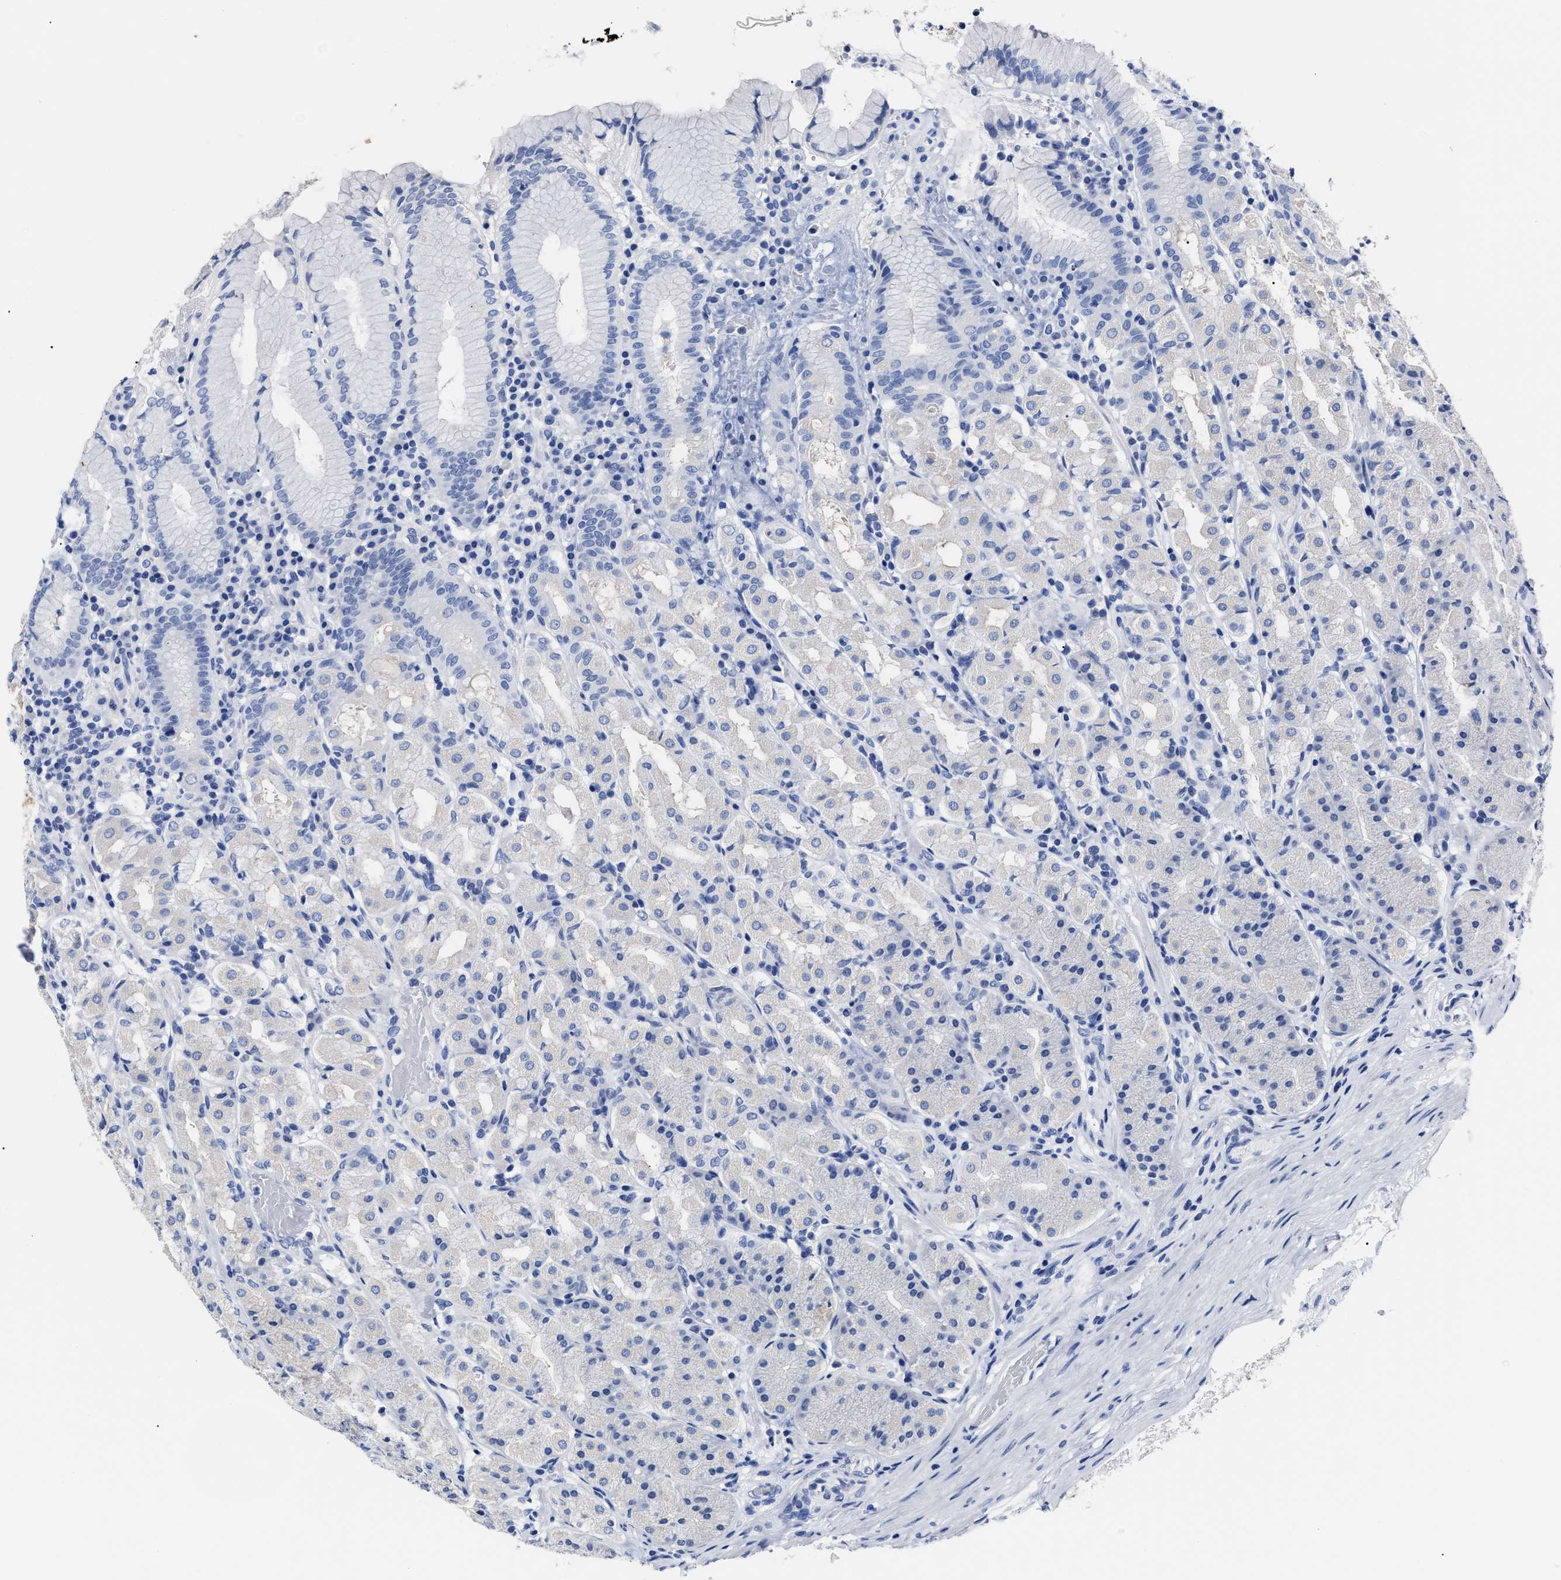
{"staining": {"intensity": "negative", "quantity": "none", "location": "none"}, "tissue": "stomach", "cell_type": "Glandular cells", "image_type": "normal", "snomed": [{"axis": "morphology", "description": "Normal tissue, NOS"}, {"axis": "topography", "description": "Stomach"}, {"axis": "topography", "description": "Stomach, lower"}], "caption": "An immunohistochemistry histopathology image of unremarkable stomach is shown. There is no staining in glandular cells of stomach.", "gene": "ALPG", "patient": {"sex": "female", "age": 56}}